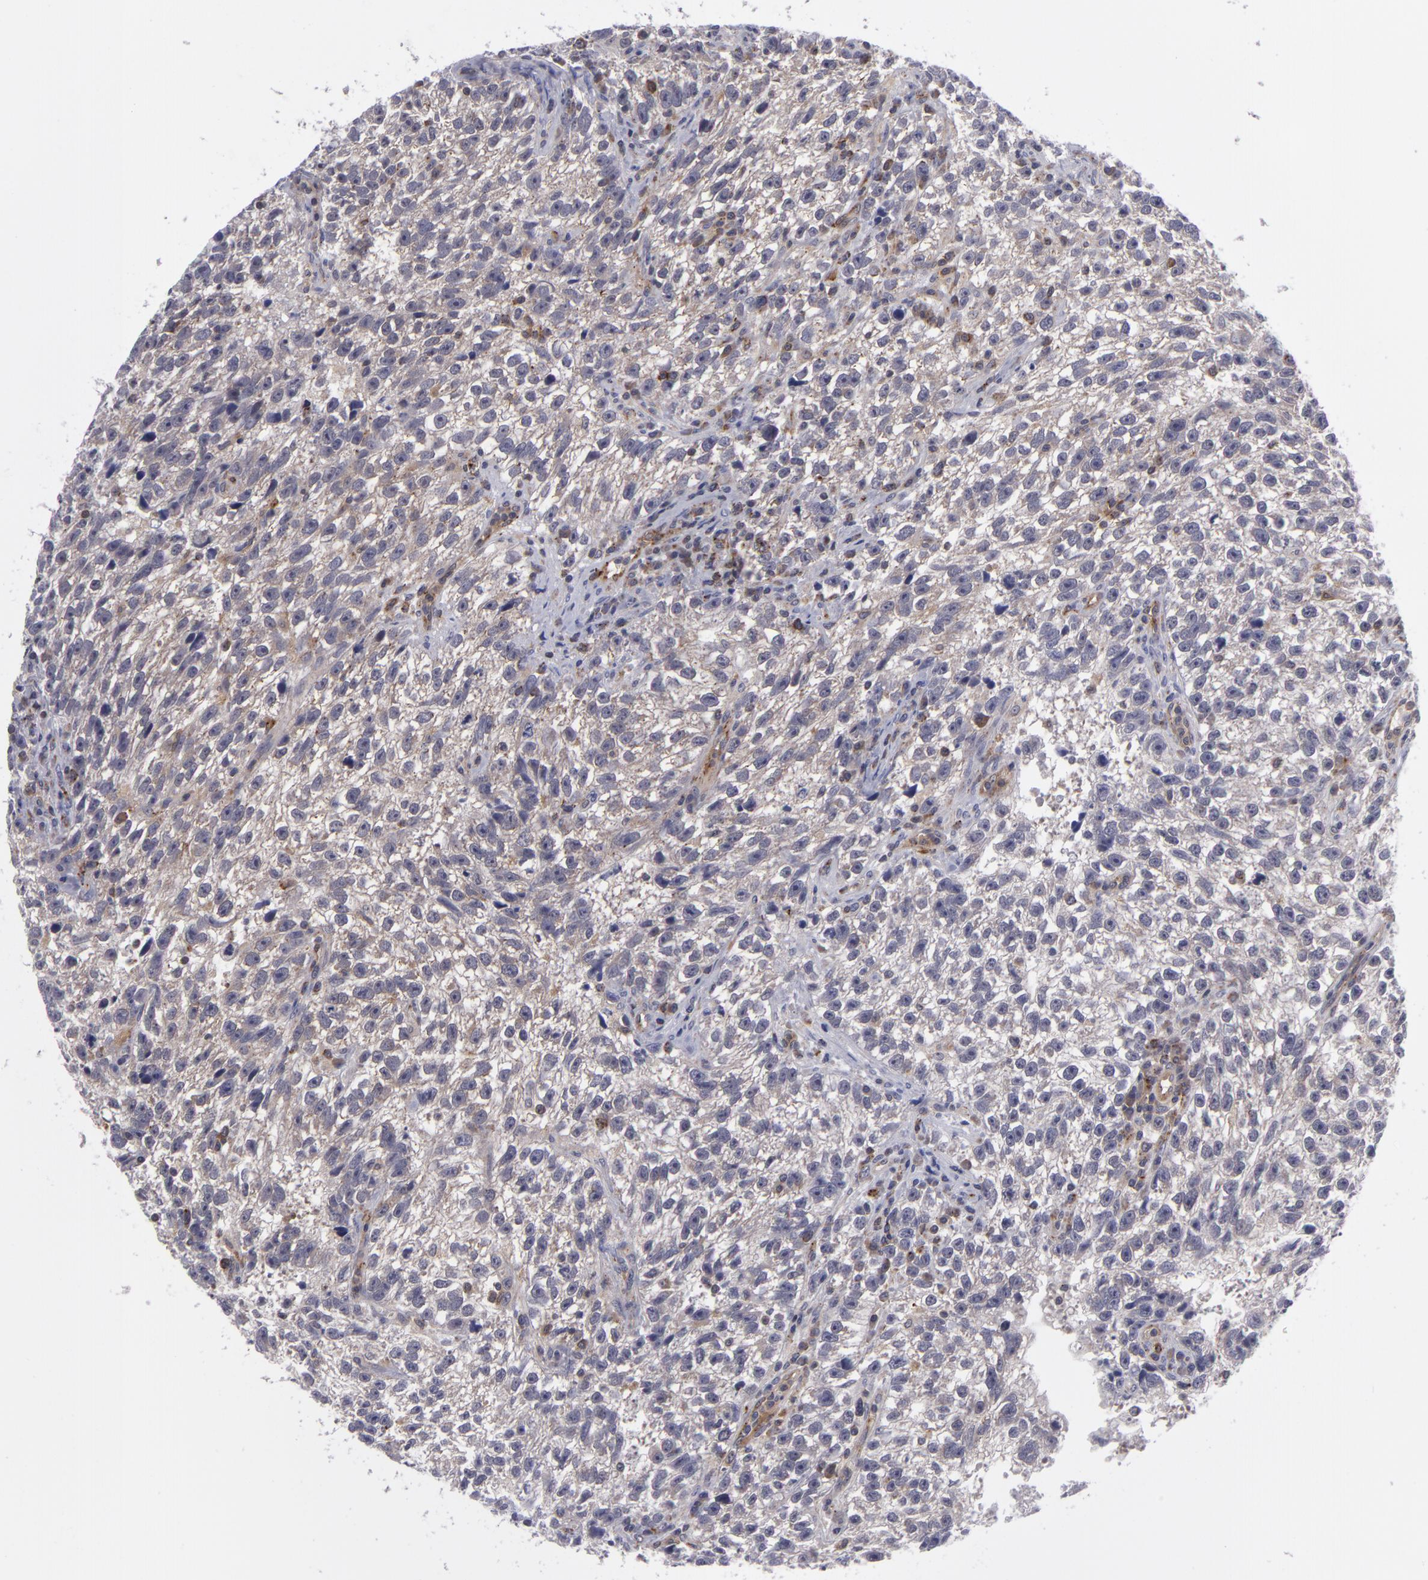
{"staining": {"intensity": "weak", "quantity": "25%-75%", "location": "cytoplasmic/membranous"}, "tissue": "testis cancer", "cell_type": "Tumor cells", "image_type": "cancer", "snomed": [{"axis": "morphology", "description": "Seminoma, NOS"}, {"axis": "topography", "description": "Testis"}], "caption": "High-power microscopy captured an immunohistochemistry photomicrograph of seminoma (testis), revealing weak cytoplasmic/membranous positivity in approximately 25%-75% of tumor cells.", "gene": "BCL10", "patient": {"sex": "male", "age": 38}}